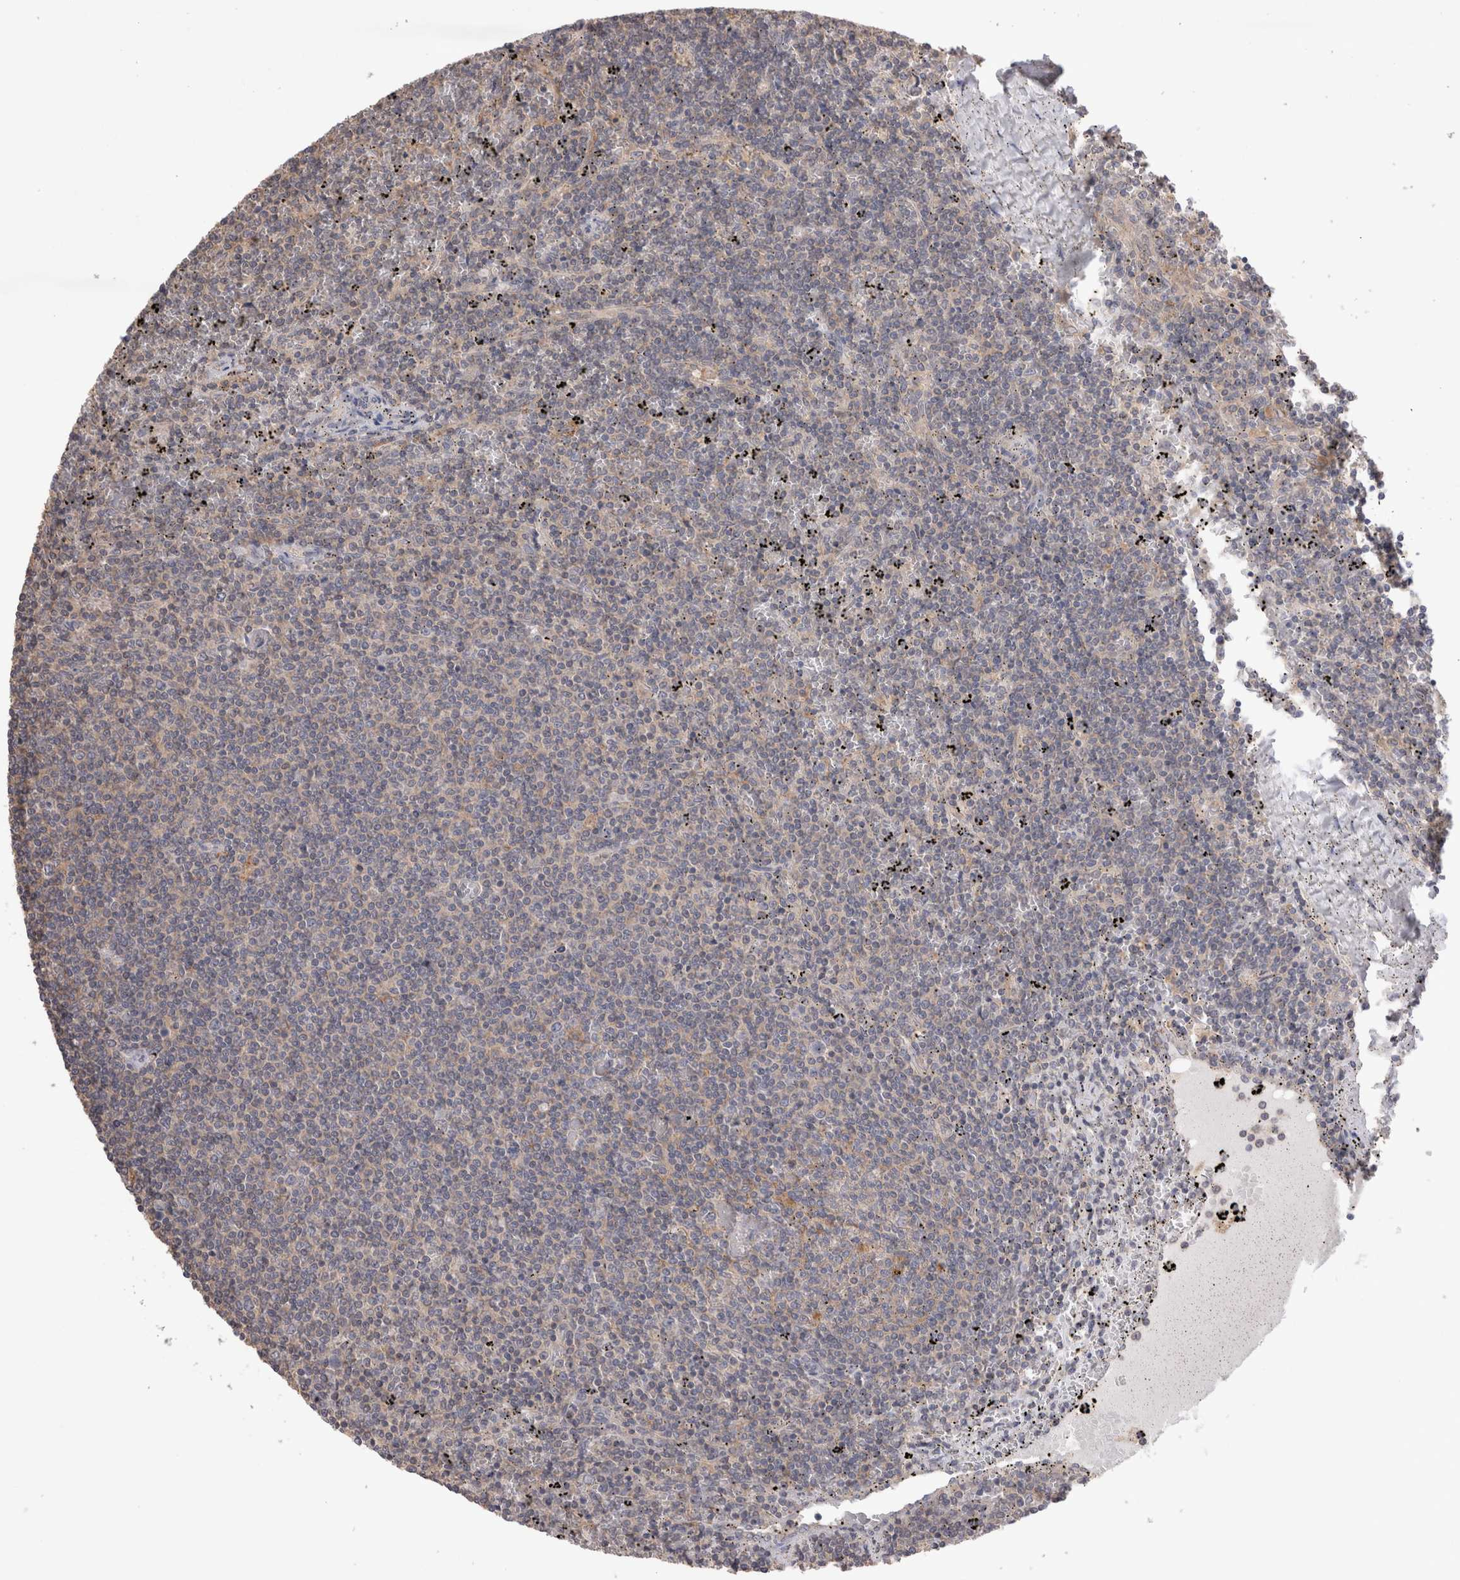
{"staining": {"intensity": "negative", "quantity": "none", "location": "none"}, "tissue": "lymphoma", "cell_type": "Tumor cells", "image_type": "cancer", "snomed": [{"axis": "morphology", "description": "Malignant lymphoma, non-Hodgkin's type, Low grade"}, {"axis": "topography", "description": "Spleen"}], "caption": "Image shows no protein staining in tumor cells of malignant lymphoma, non-Hodgkin's type (low-grade) tissue. The staining was performed using DAB (3,3'-diaminobenzidine) to visualize the protein expression in brown, while the nuclei were stained in blue with hematoxylin (Magnification: 20x).", "gene": "OTOR", "patient": {"sex": "female", "age": 50}}